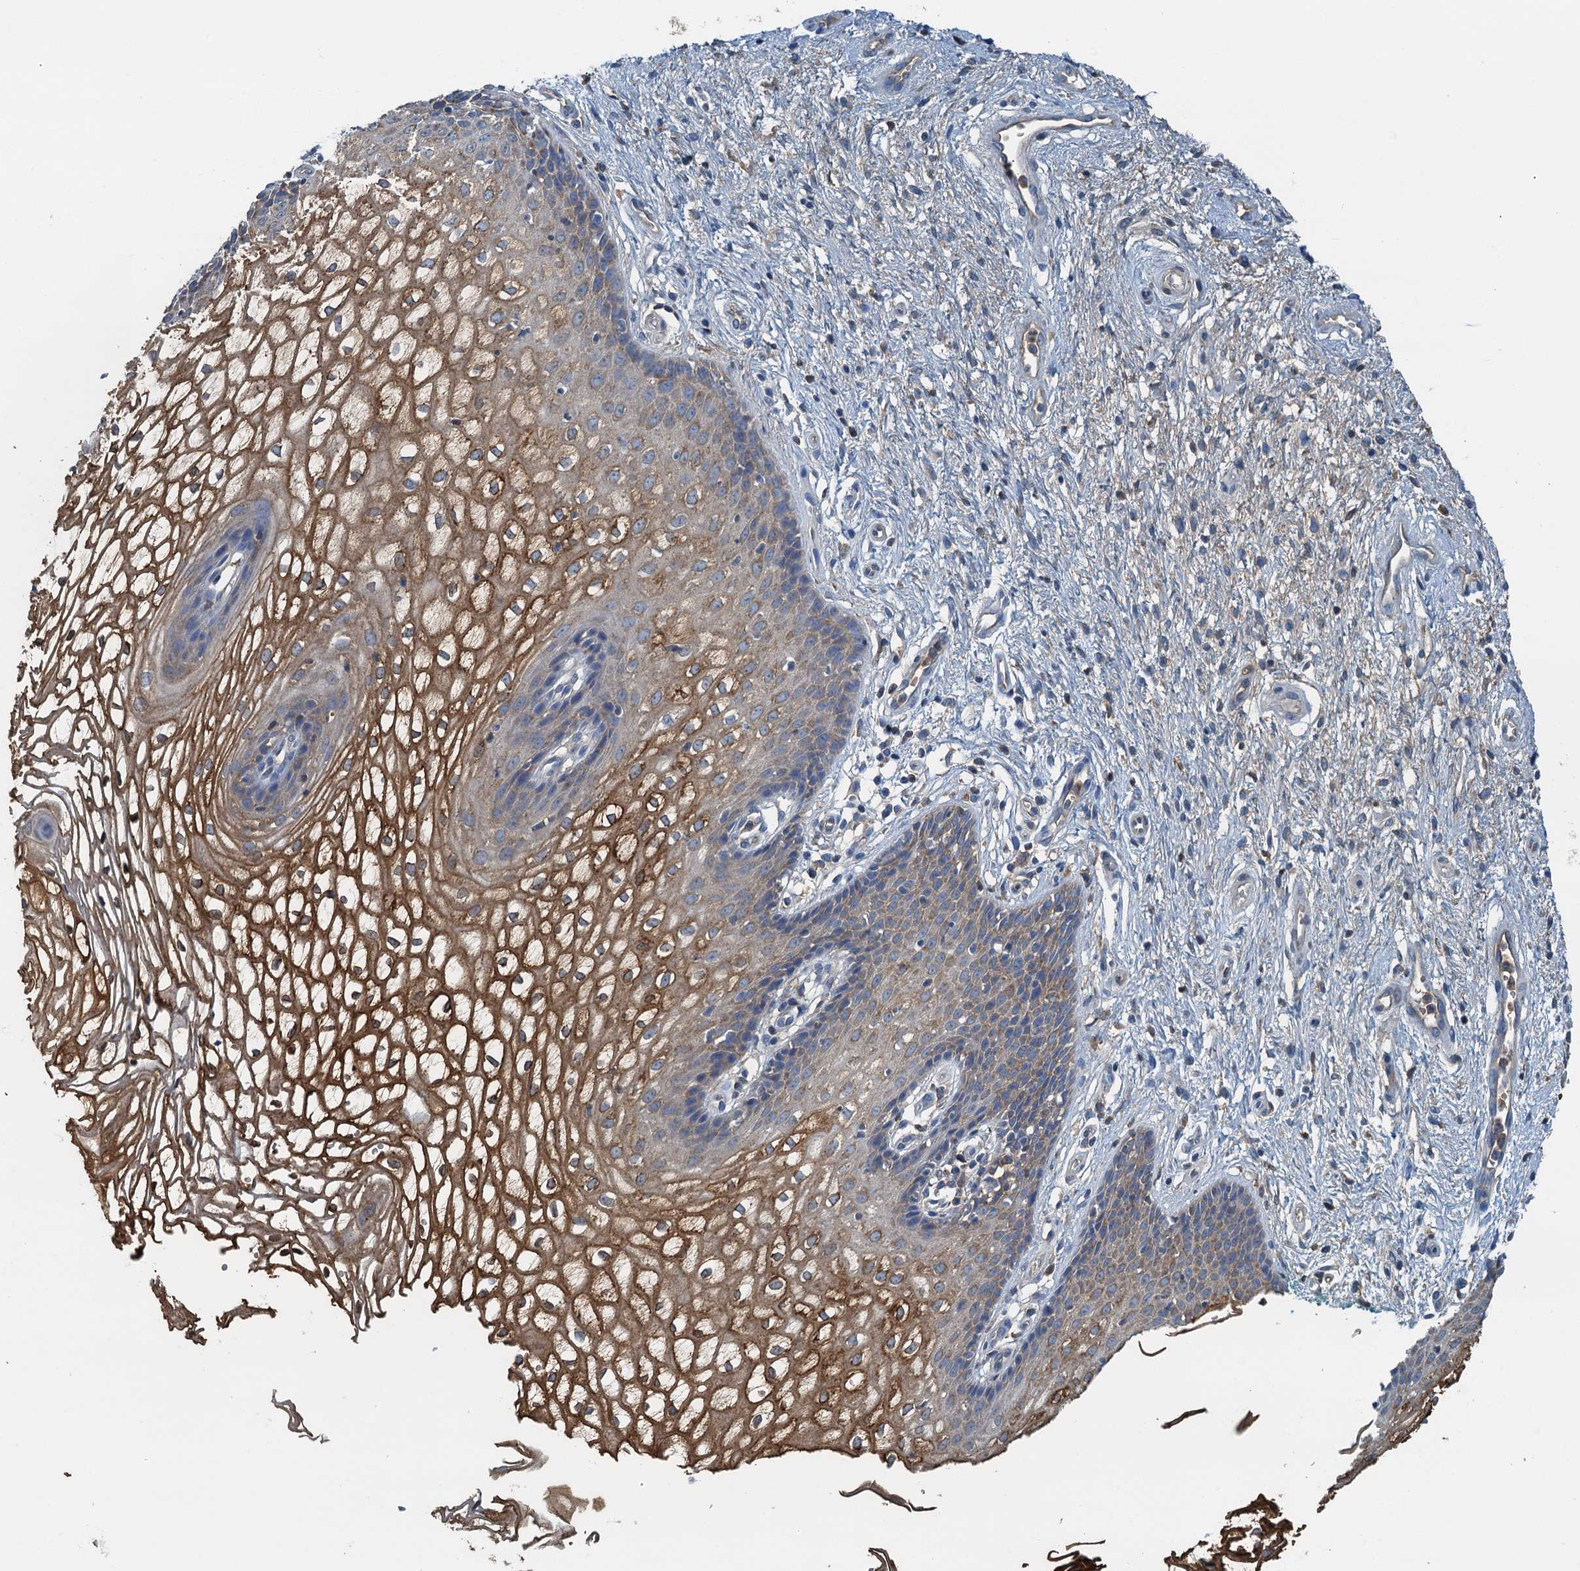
{"staining": {"intensity": "strong", "quantity": "25%-75%", "location": "cytoplasmic/membranous"}, "tissue": "vagina", "cell_type": "Squamous epithelial cells", "image_type": "normal", "snomed": [{"axis": "morphology", "description": "Normal tissue, NOS"}, {"axis": "topography", "description": "Vagina"}], "caption": "Strong cytoplasmic/membranous staining is present in about 25%-75% of squamous epithelial cells in benign vagina.", "gene": "LSM14B", "patient": {"sex": "female", "age": 34}}